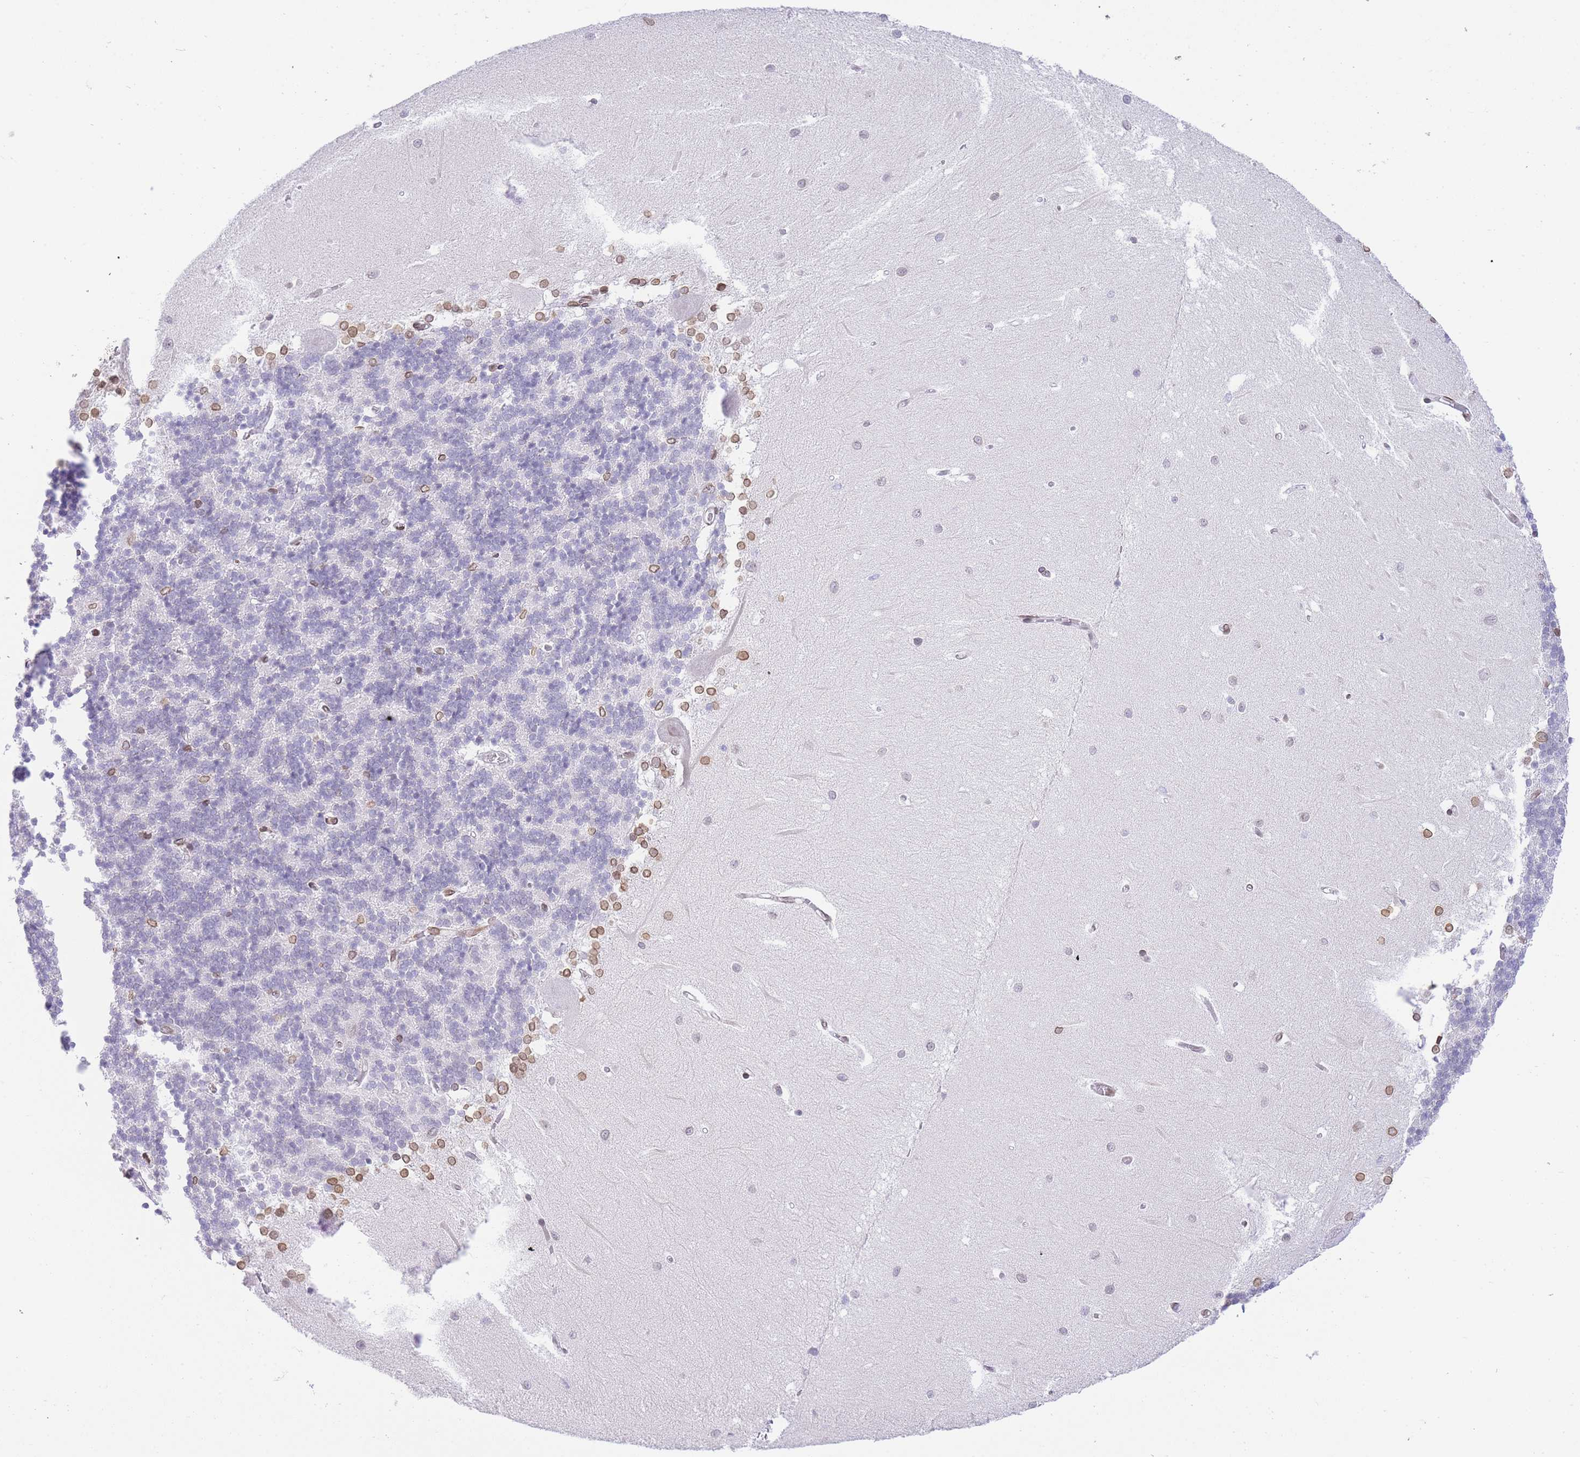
{"staining": {"intensity": "moderate", "quantity": "<25%", "location": "nuclear"}, "tissue": "cerebellum", "cell_type": "Cells in granular layer", "image_type": "normal", "snomed": [{"axis": "morphology", "description": "Normal tissue, NOS"}, {"axis": "topography", "description": "Cerebellum"}], "caption": "An immunohistochemistry histopathology image of unremarkable tissue is shown. Protein staining in brown labels moderate nuclear positivity in cerebellum within cells in granular layer.", "gene": "OR10AD1", "patient": {"sex": "male", "age": 37}}